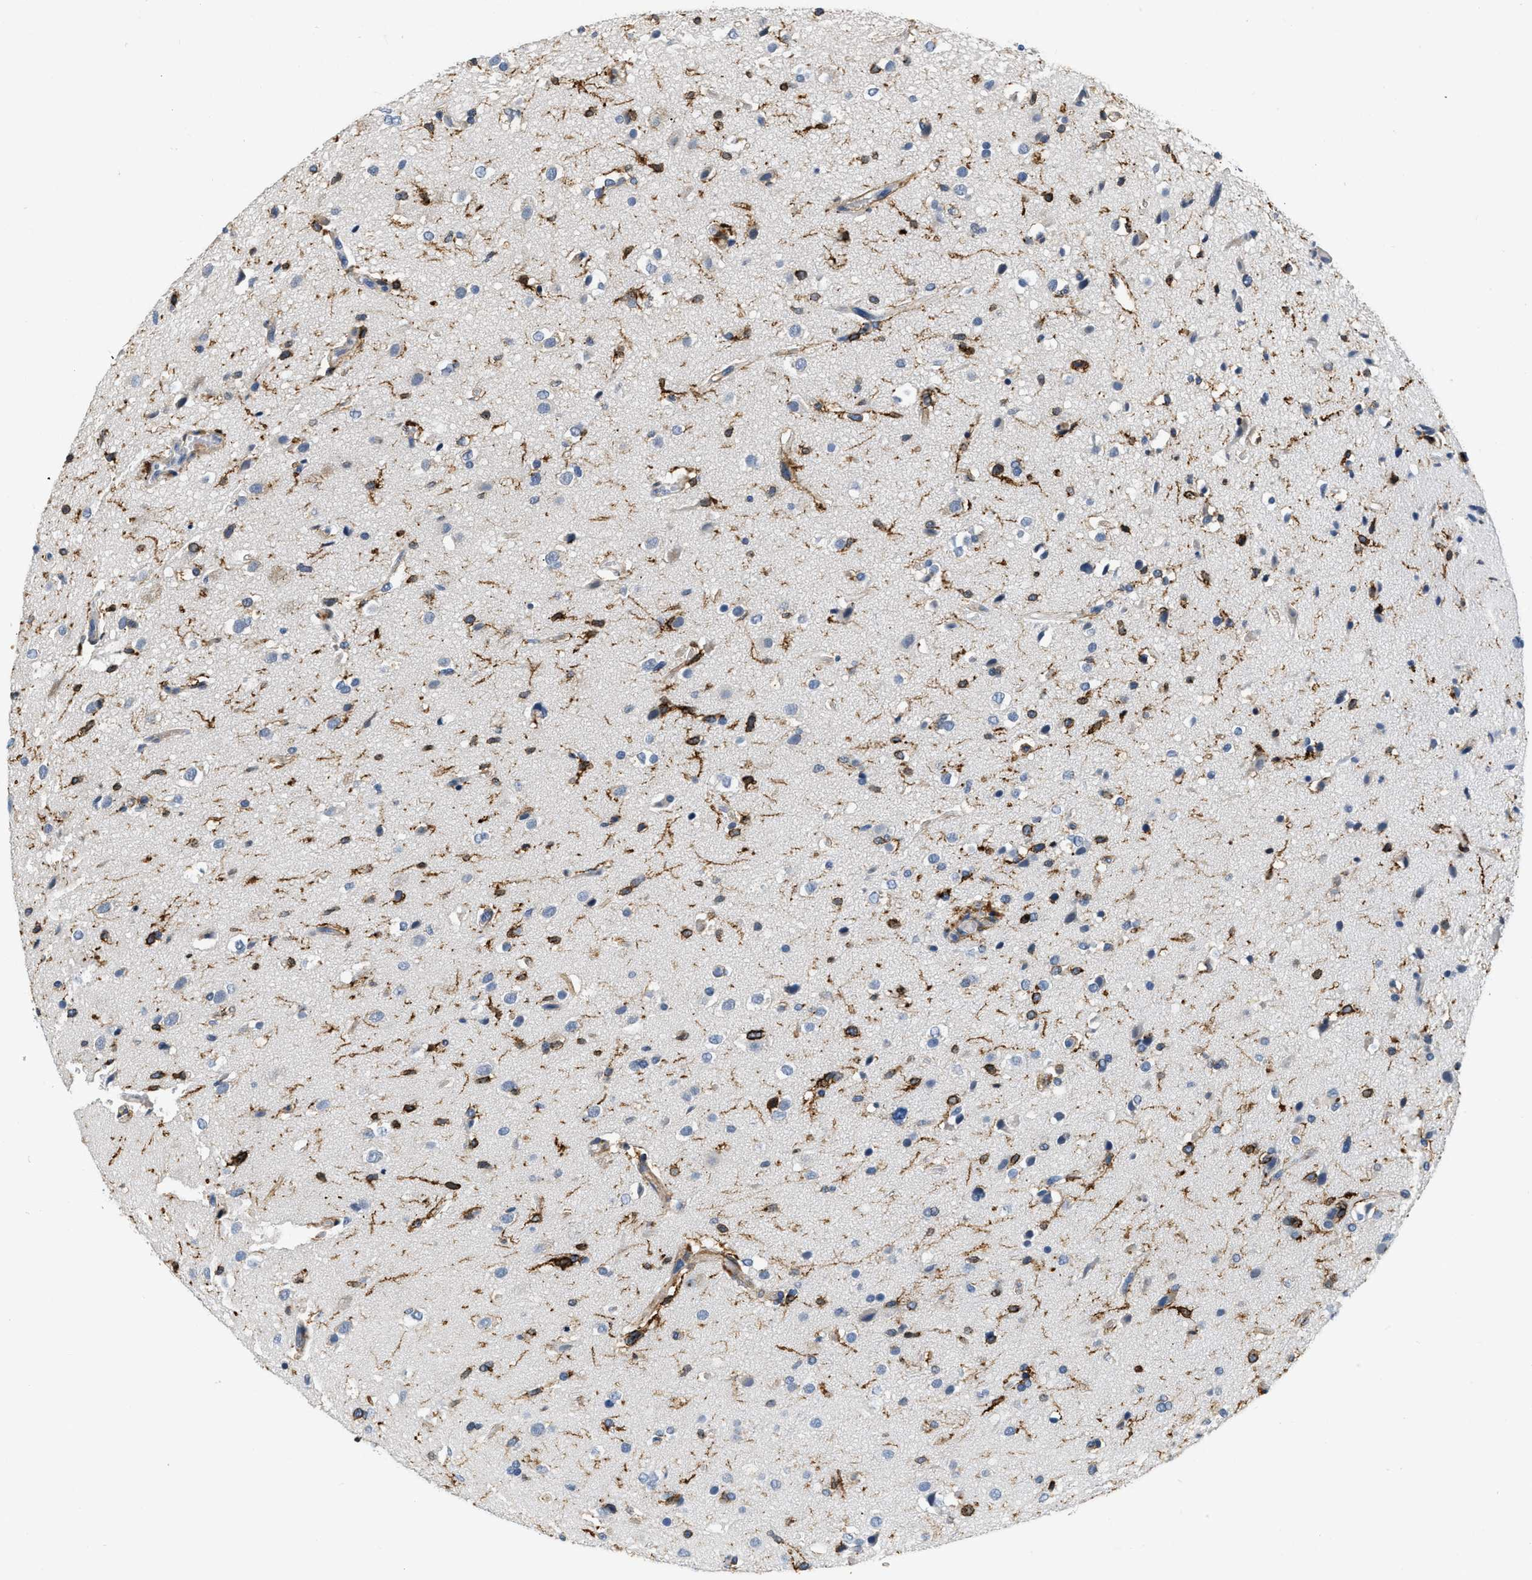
{"staining": {"intensity": "negative", "quantity": "none", "location": "none"}, "tissue": "glioma", "cell_type": "Tumor cells", "image_type": "cancer", "snomed": [{"axis": "morphology", "description": "Glioma, malignant, High grade"}, {"axis": "topography", "description": "Brain"}], "caption": "DAB immunohistochemical staining of malignant glioma (high-grade) reveals no significant positivity in tumor cells.", "gene": "PDGFRA", "patient": {"sex": "male", "age": 33}}